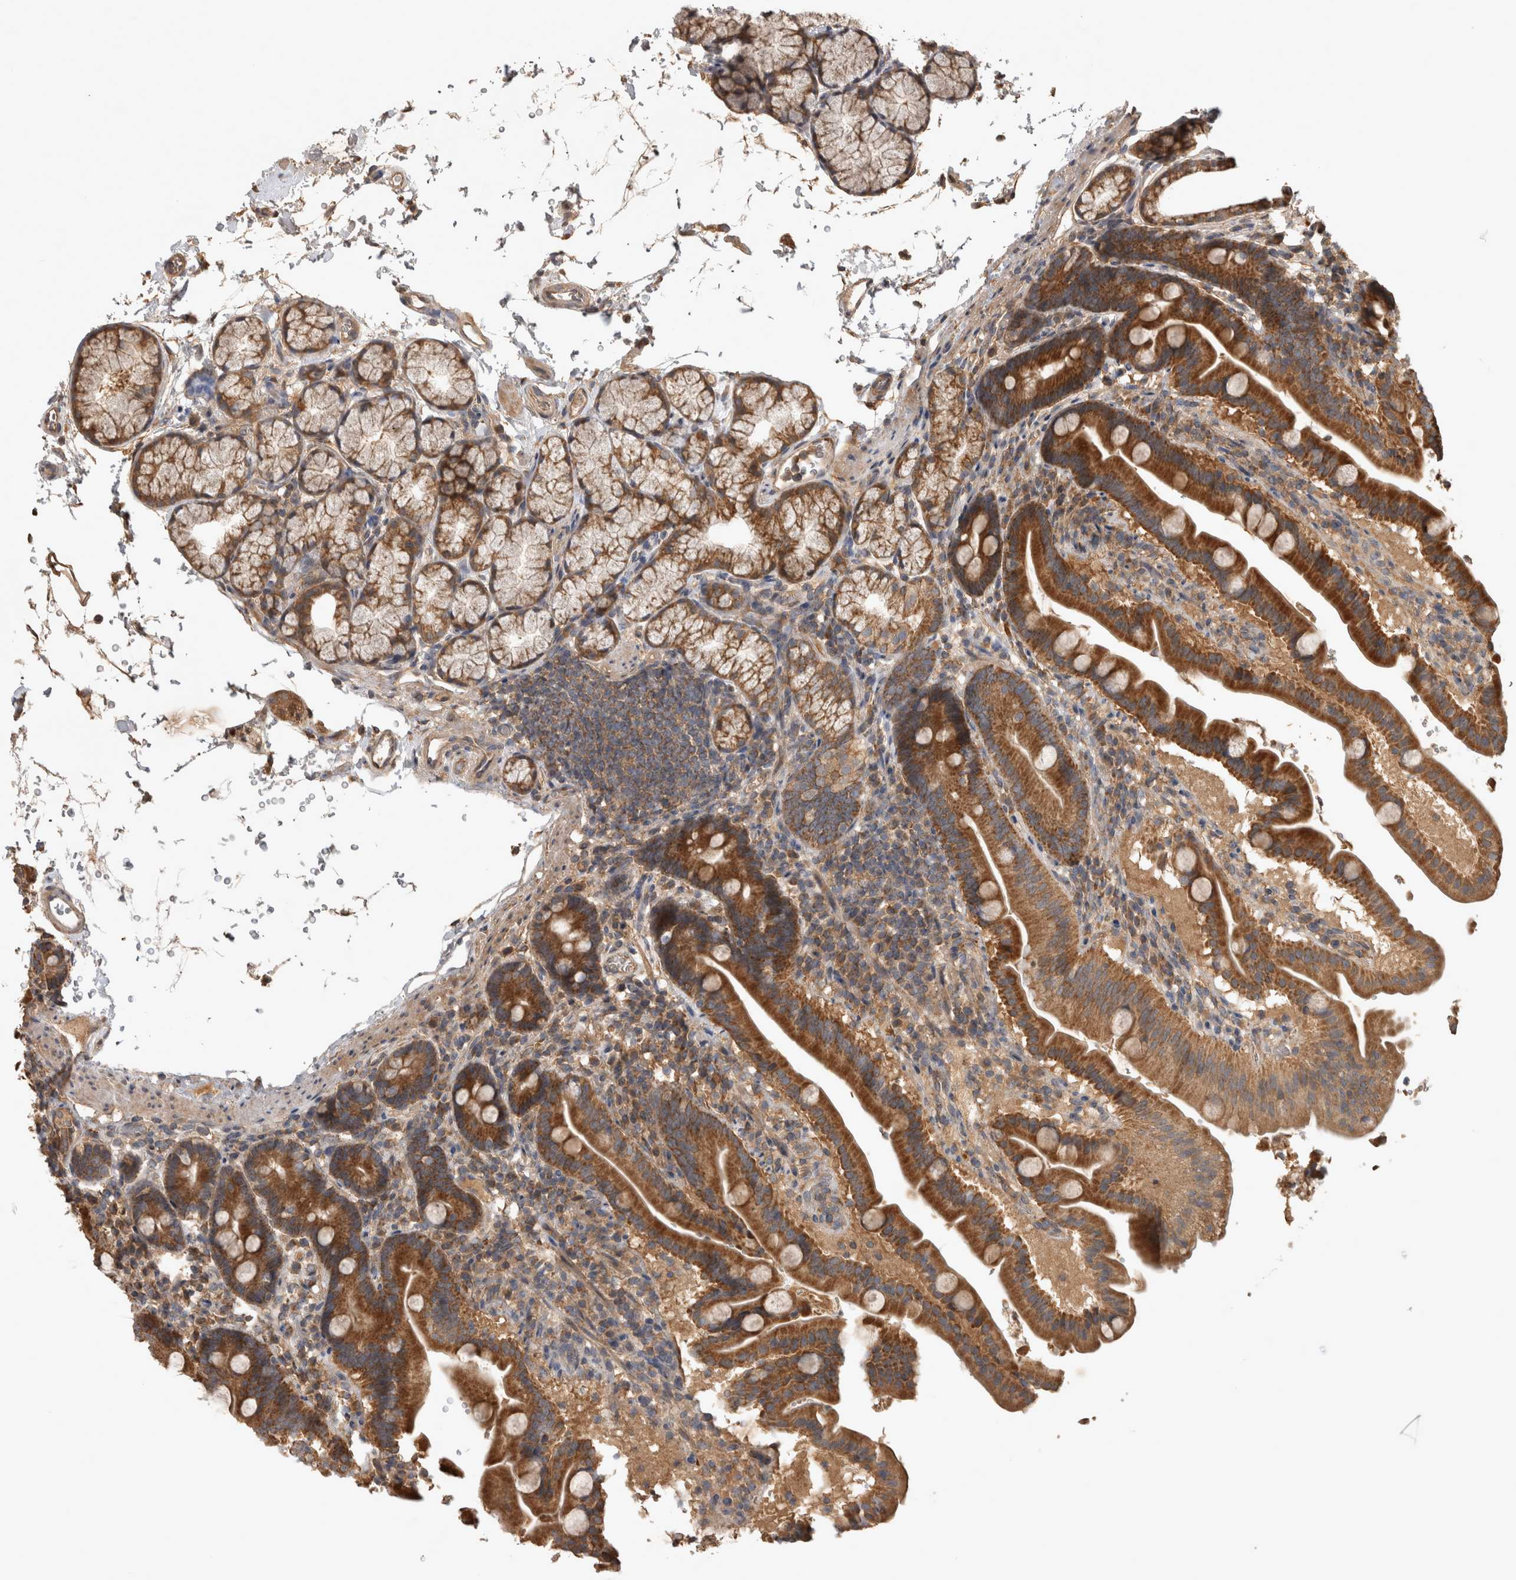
{"staining": {"intensity": "strong", "quantity": ">75%", "location": "cytoplasmic/membranous"}, "tissue": "duodenum", "cell_type": "Glandular cells", "image_type": "normal", "snomed": [{"axis": "morphology", "description": "Normal tissue, NOS"}, {"axis": "topography", "description": "Duodenum"}], "caption": "Approximately >75% of glandular cells in benign duodenum exhibit strong cytoplasmic/membranous protein positivity as visualized by brown immunohistochemical staining.", "gene": "TRMT61B", "patient": {"sex": "male", "age": 54}}